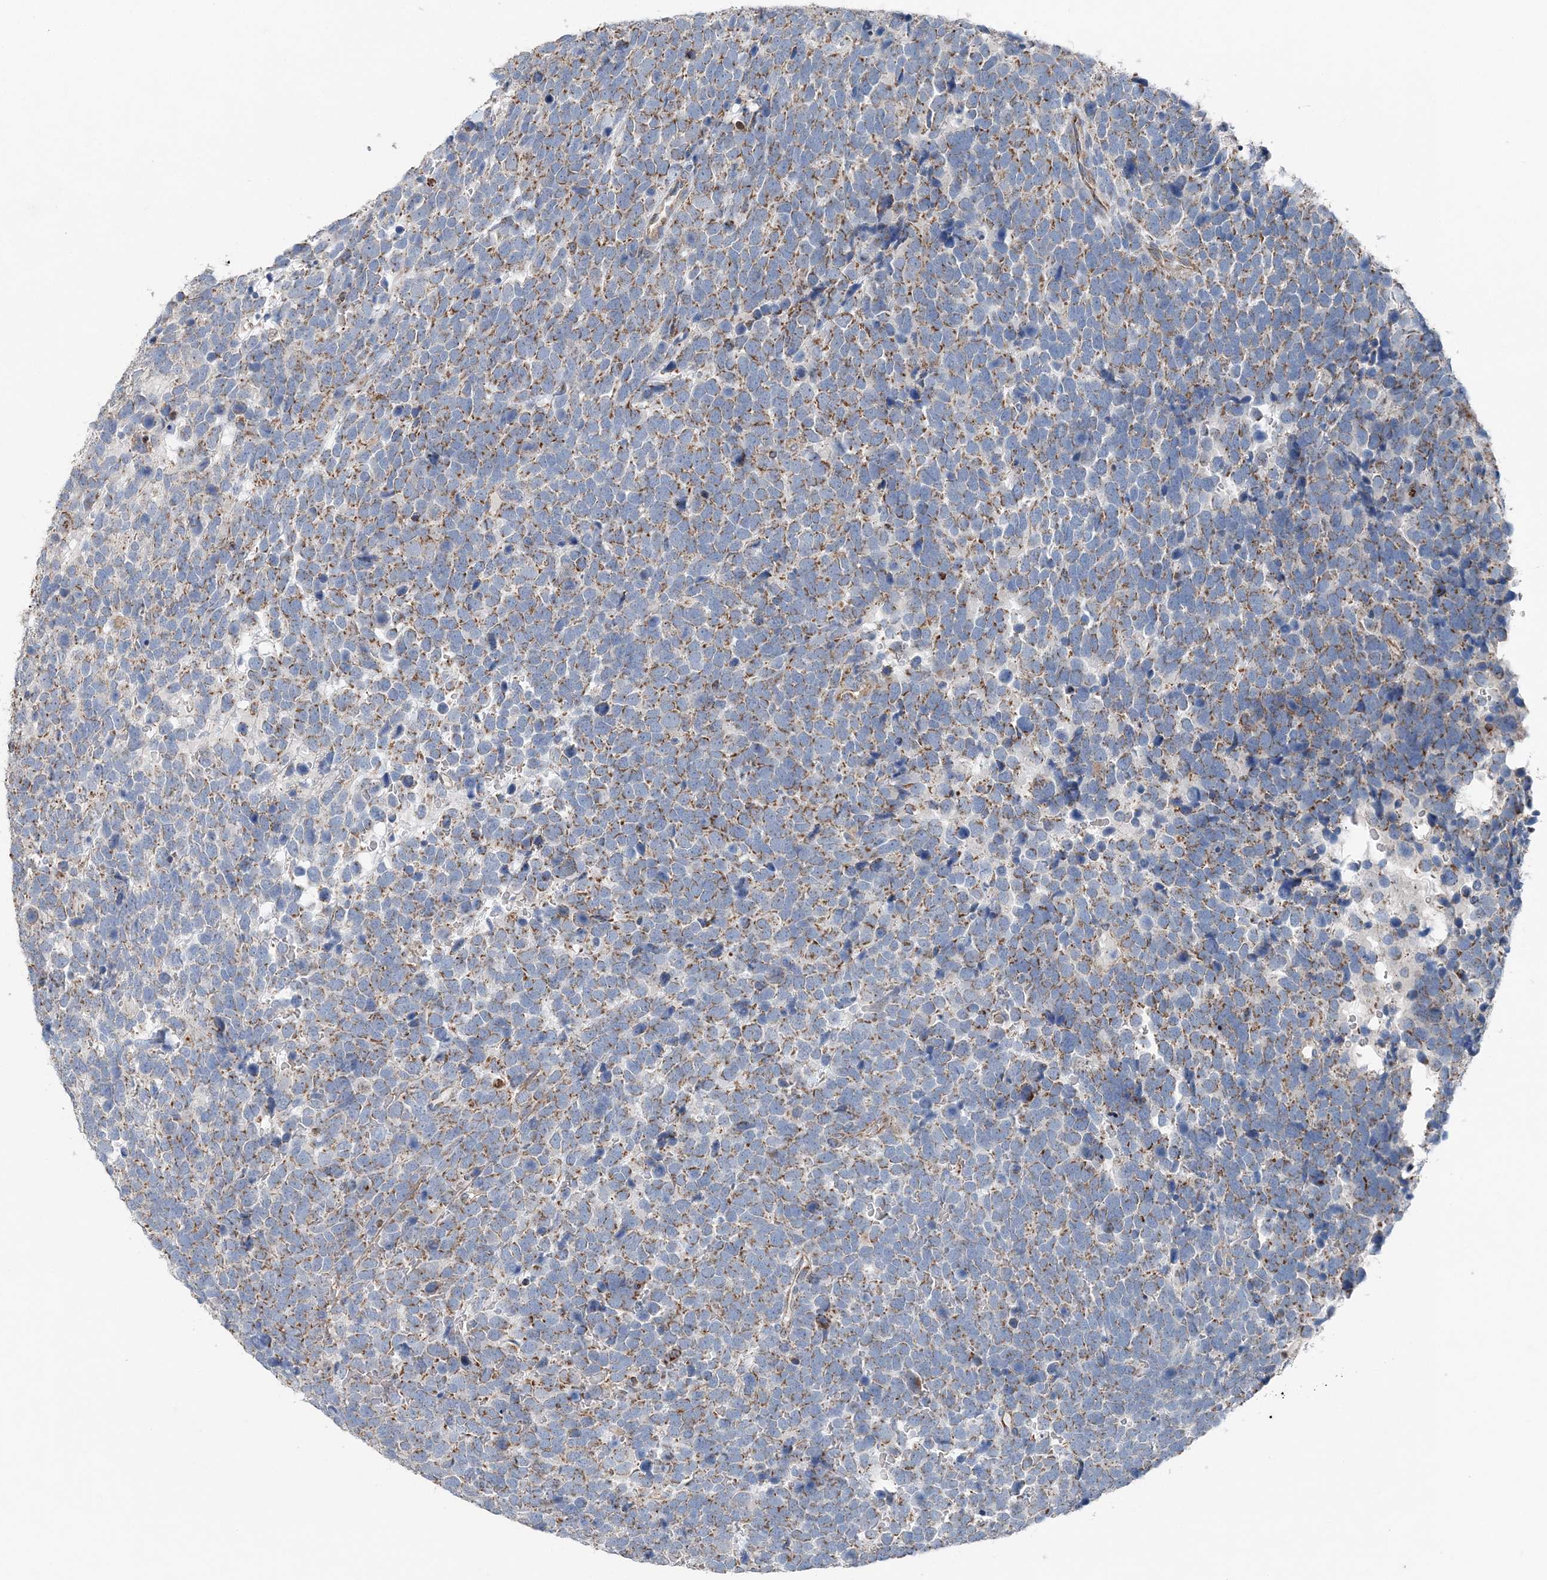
{"staining": {"intensity": "moderate", "quantity": ">75%", "location": "cytoplasmic/membranous"}, "tissue": "urothelial cancer", "cell_type": "Tumor cells", "image_type": "cancer", "snomed": [{"axis": "morphology", "description": "Urothelial carcinoma, High grade"}, {"axis": "topography", "description": "Urinary bladder"}], "caption": "Protein staining by immunohistochemistry (IHC) shows moderate cytoplasmic/membranous positivity in about >75% of tumor cells in high-grade urothelial carcinoma.", "gene": "SPRY2", "patient": {"sex": "female", "age": 82}}